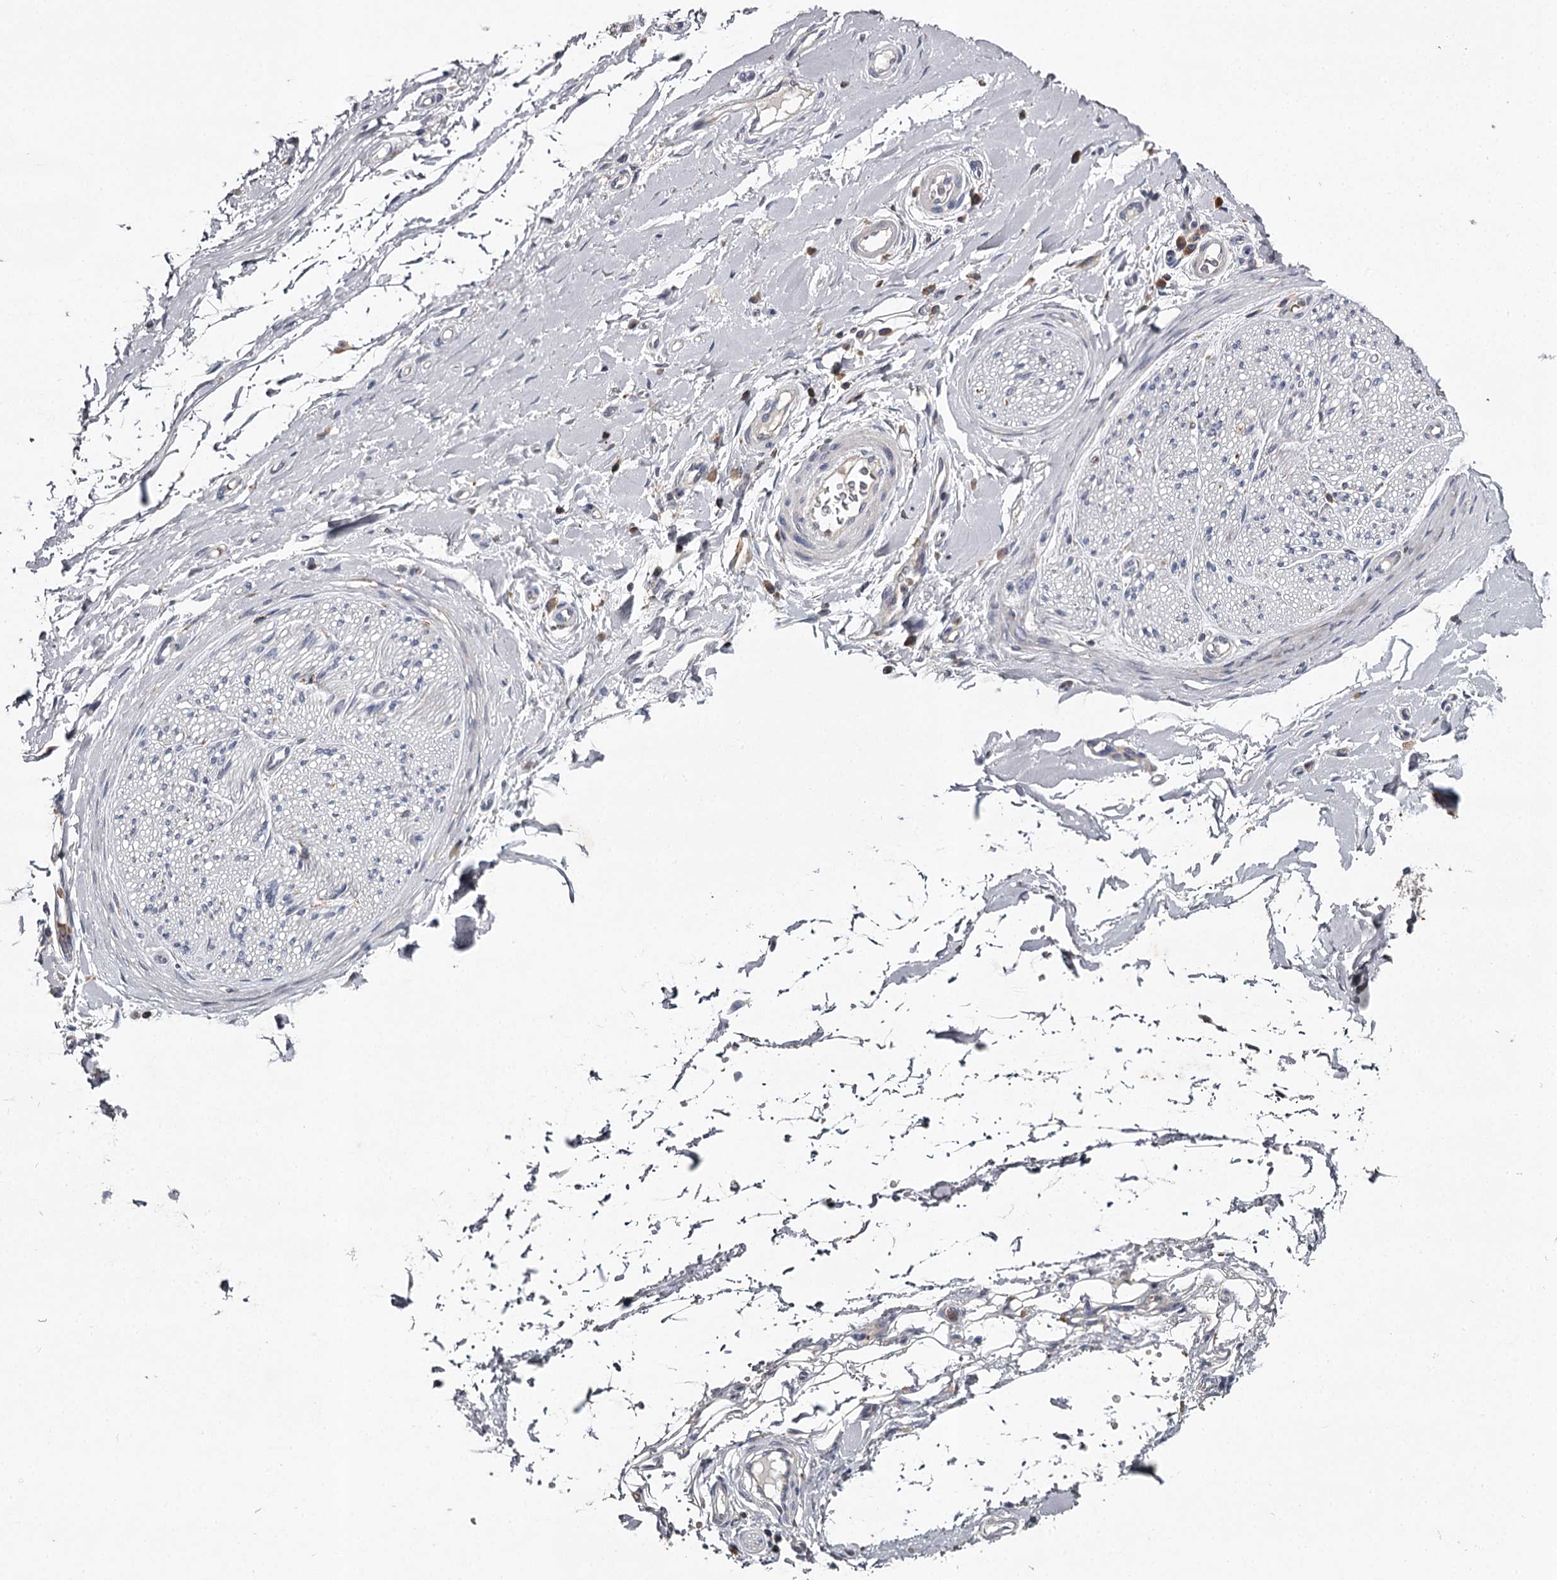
{"staining": {"intensity": "negative", "quantity": "none", "location": "none"}, "tissue": "adipose tissue", "cell_type": "Adipocytes", "image_type": "normal", "snomed": [{"axis": "morphology", "description": "Normal tissue, NOS"}, {"axis": "morphology", "description": "Adenocarcinoma, NOS"}, {"axis": "topography", "description": "Stomach, upper"}, {"axis": "topography", "description": "Peripheral nerve tissue"}], "caption": "Immunohistochemical staining of benign adipose tissue shows no significant staining in adipocytes. Brightfield microscopy of immunohistochemistry (IHC) stained with DAB (3,3'-diaminobenzidine) (brown) and hematoxylin (blue), captured at high magnification.", "gene": "RASSF6", "patient": {"sex": "male", "age": 62}}